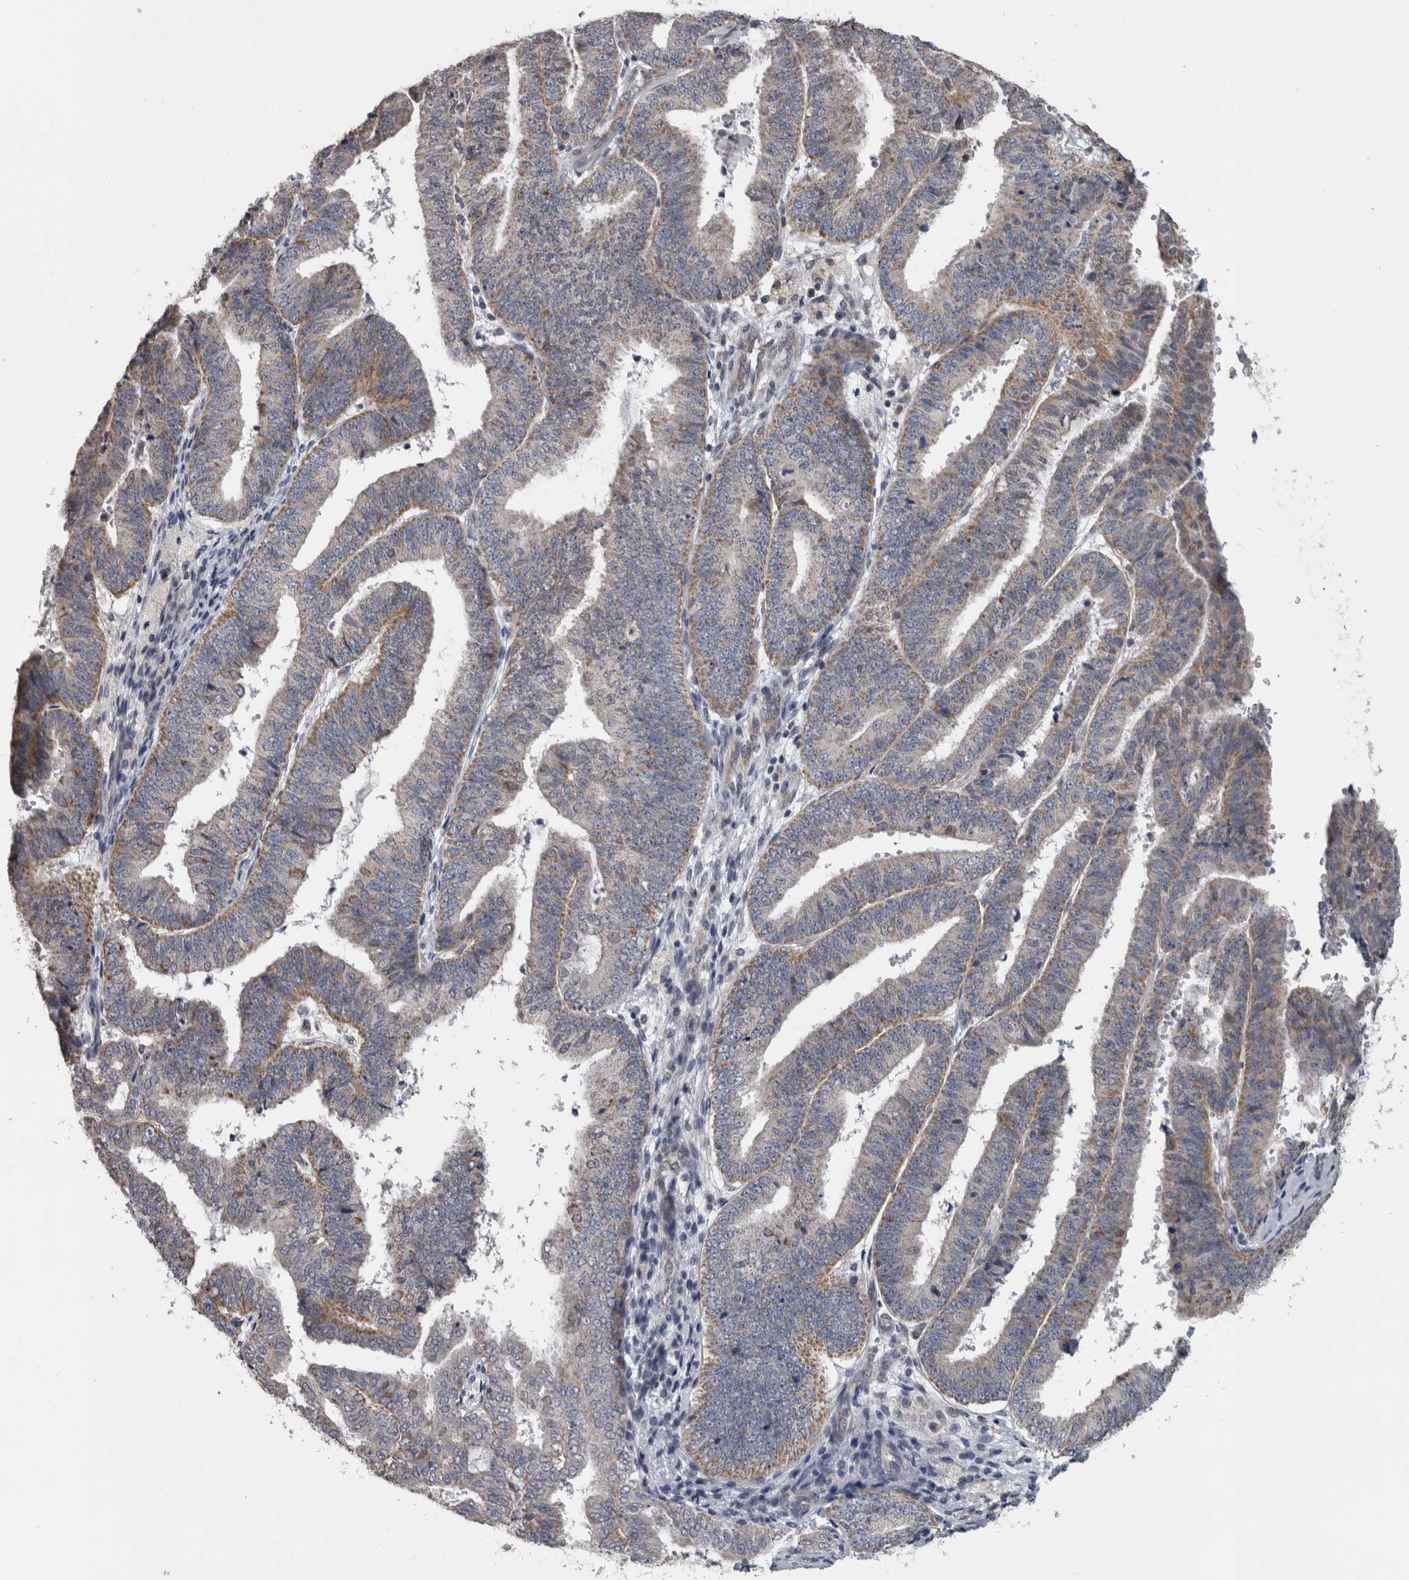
{"staining": {"intensity": "weak", "quantity": "25%-75%", "location": "cytoplasmic/membranous"}, "tissue": "endometrial cancer", "cell_type": "Tumor cells", "image_type": "cancer", "snomed": [{"axis": "morphology", "description": "Adenocarcinoma, NOS"}, {"axis": "topography", "description": "Endometrium"}], "caption": "An image of endometrial adenocarcinoma stained for a protein displays weak cytoplasmic/membranous brown staining in tumor cells.", "gene": "OR2K2", "patient": {"sex": "female", "age": 63}}